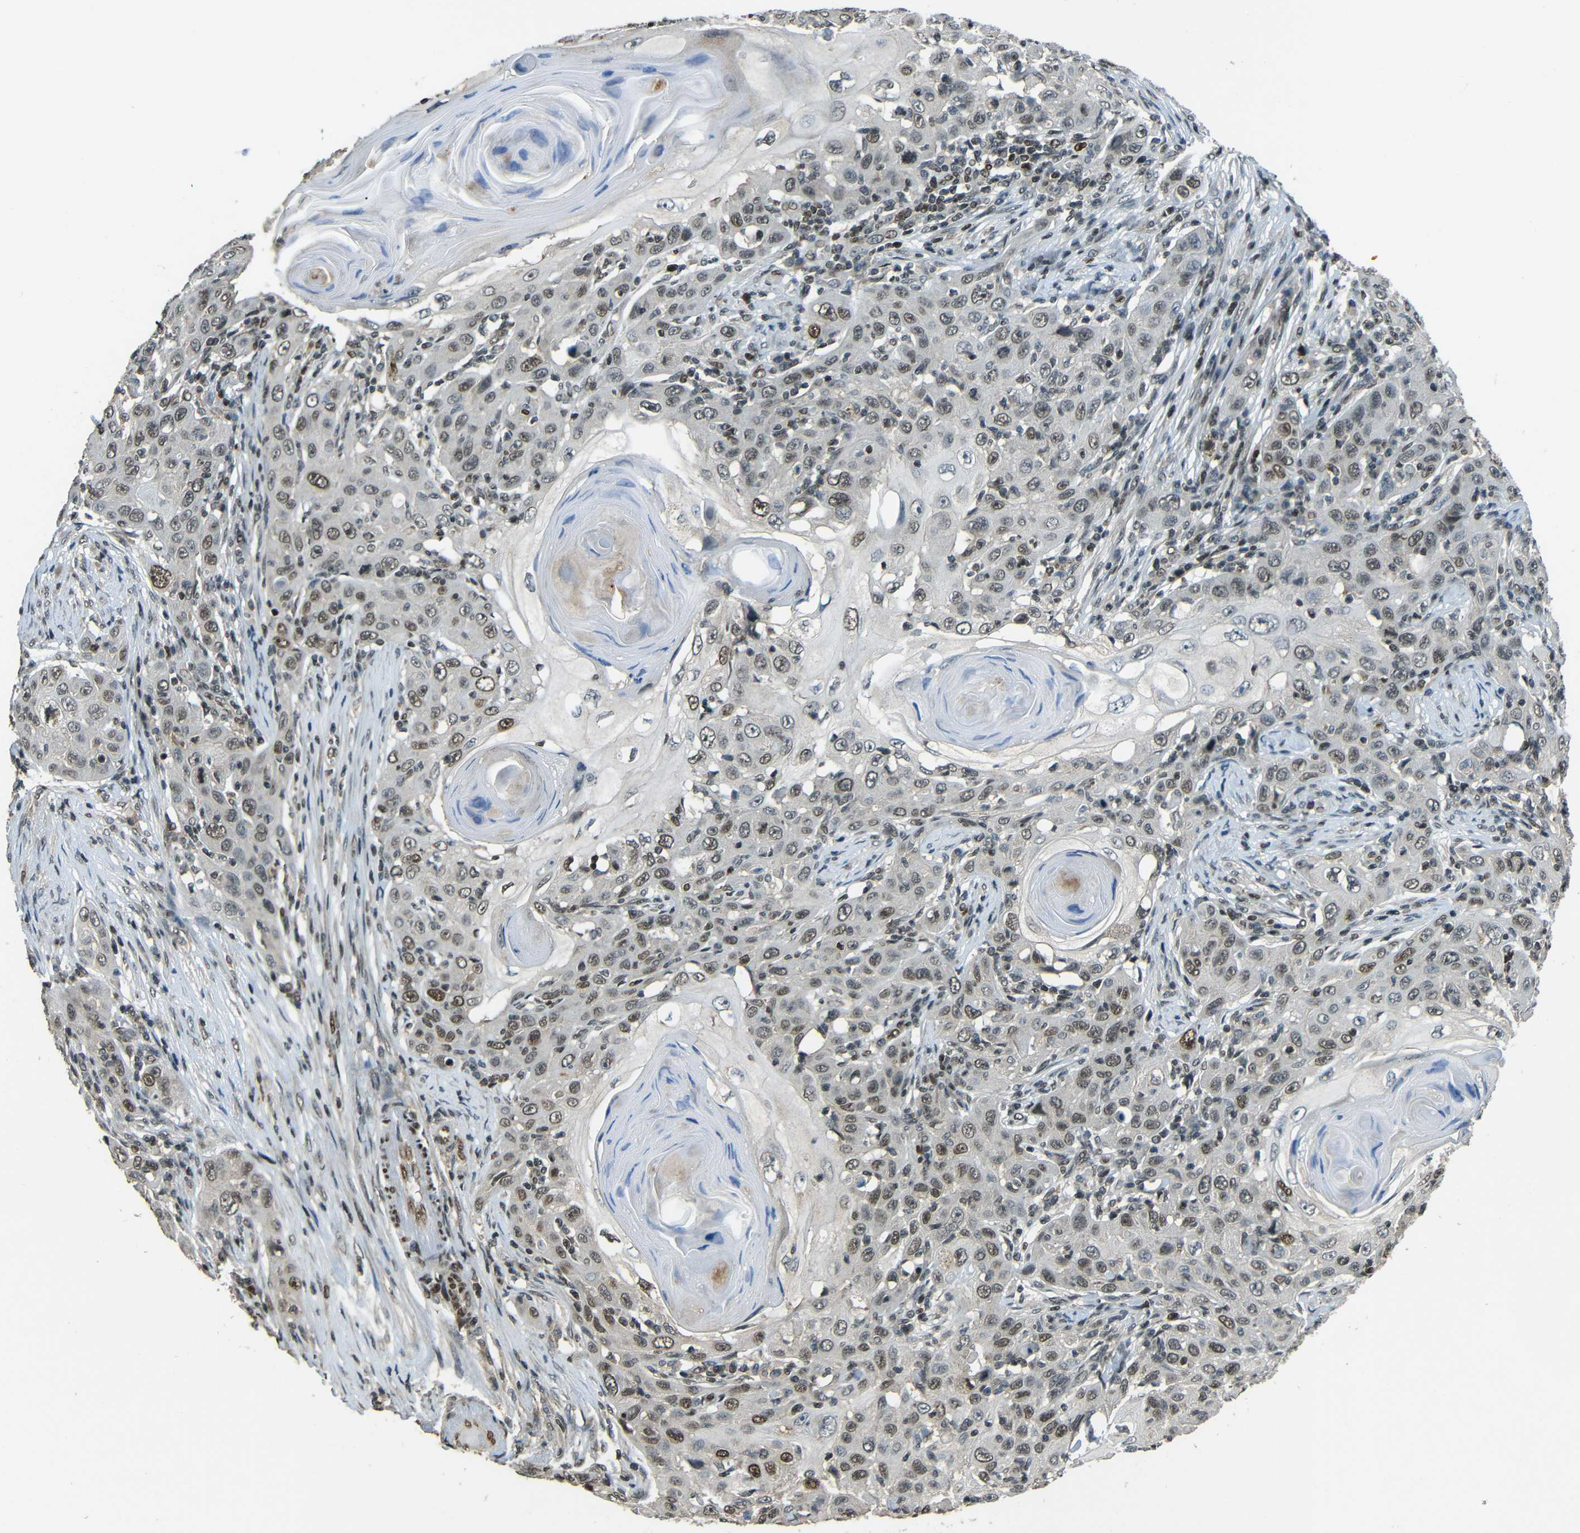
{"staining": {"intensity": "moderate", "quantity": "<25%", "location": "nuclear"}, "tissue": "skin cancer", "cell_type": "Tumor cells", "image_type": "cancer", "snomed": [{"axis": "morphology", "description": "Squamous cell carcinoma, NOS"}, {"axis": "topography", "description": "Skin"}], "caption": "Skin cancer stained for a protein reveals moderate nuclear positivity in tumor cells.", "gene": "PSIP1", "patient": {"sex": "female", "age": 88}}